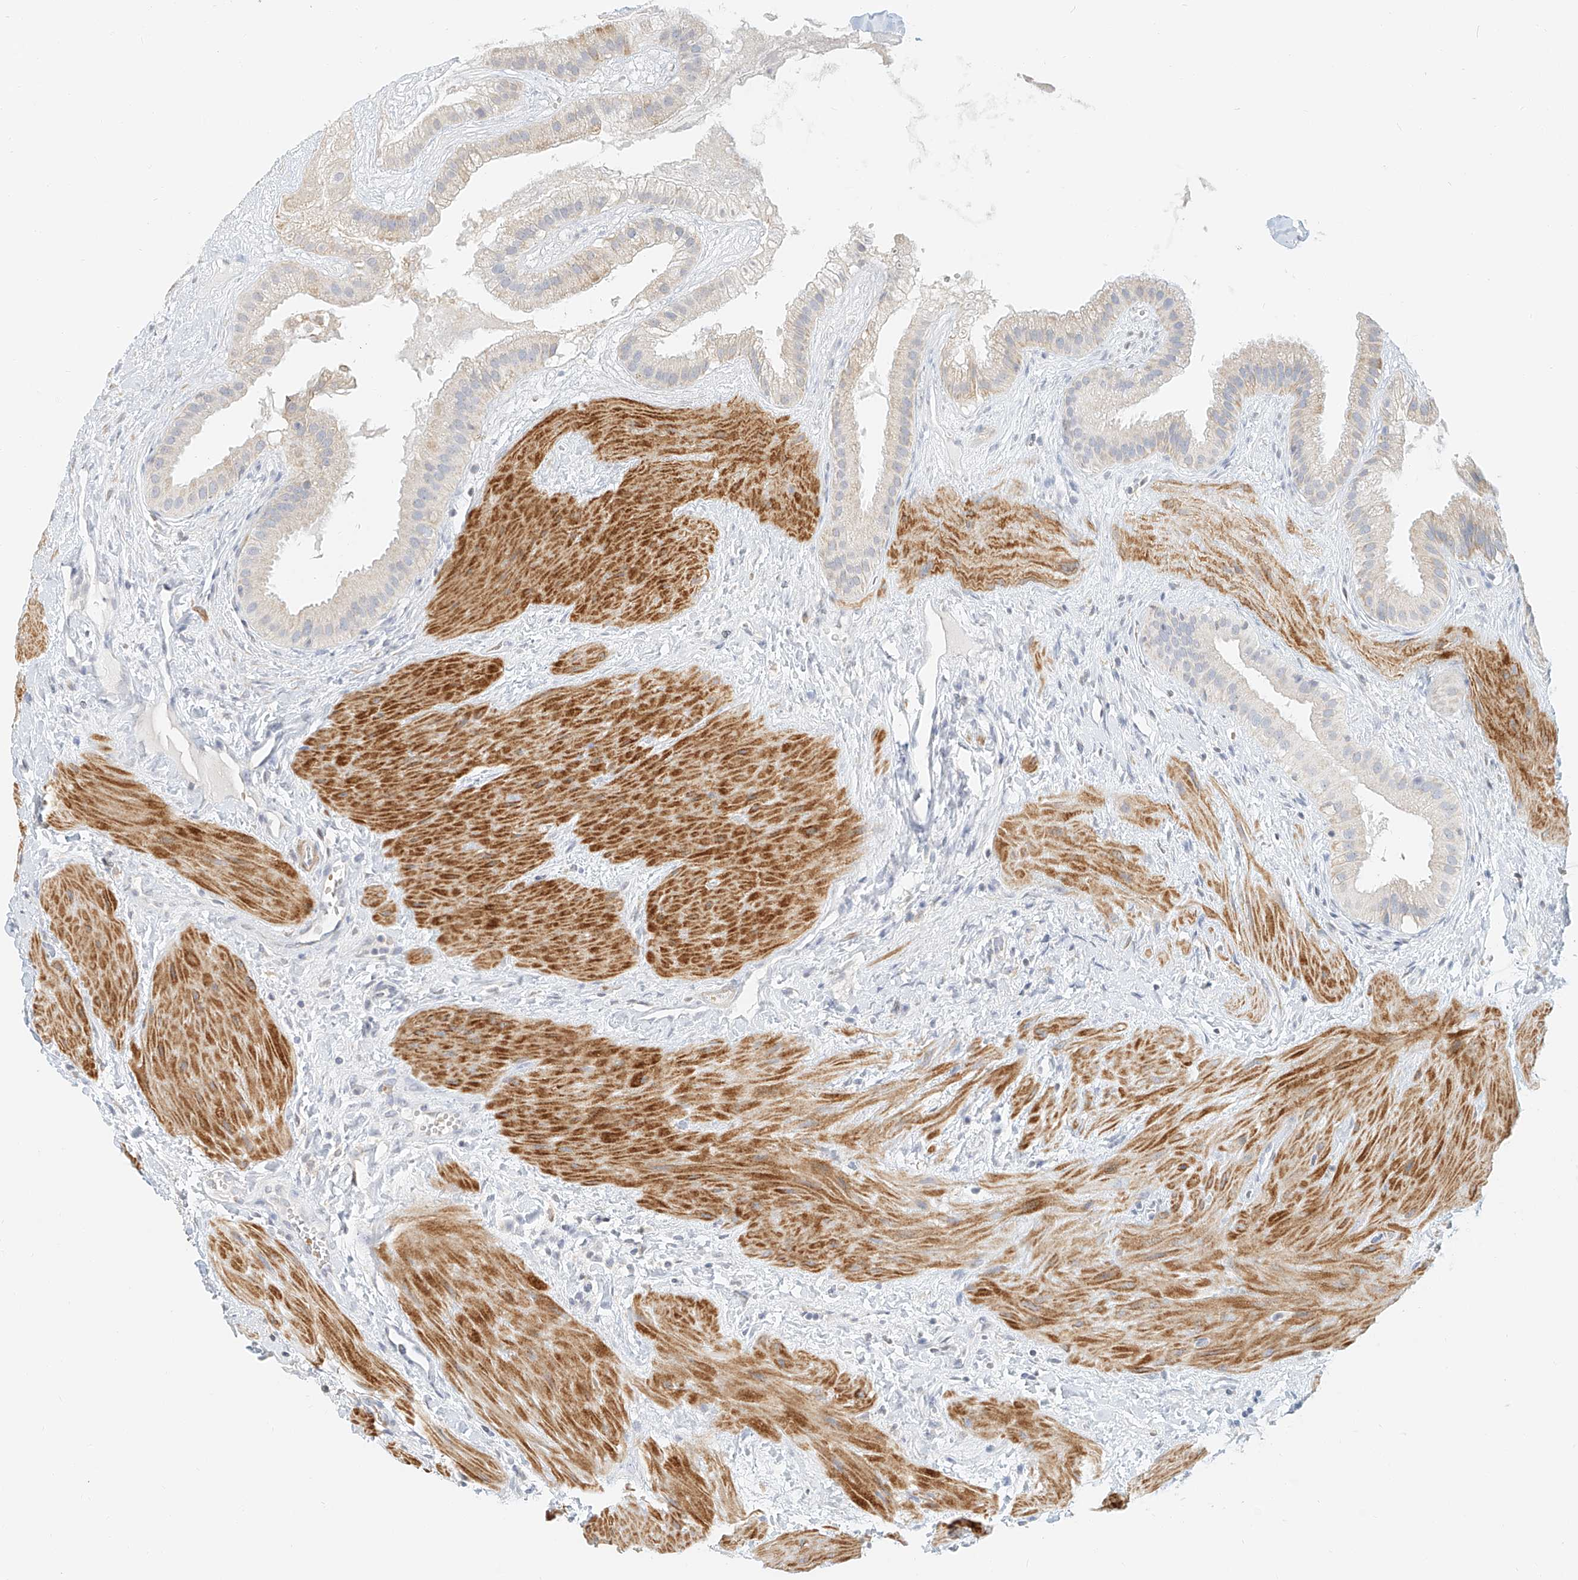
{"staining": {"intensity": "weak", "quantity": "25%-75%", "location": "cytoplasmic/membranous"}, "tissue": "gallbladder", "cell_type": "Glandular cells", "image_type": "normal", "snomed": [{"axis": "morphology", "description": "Normal tissue, NOS"}, {"axis": "topography", "description": "Gallbladder"}], "caption": "The histopathology image exhibits staining of unremarkable gallbladder, revealing weak cytoplasmic/membranous protein staining (brown color) within glandular cells. Immunohistochemistry stains the protein in brown and the nuclei are stained blue.", "gene": "CXorf58", "patient": {"sex": "male", "age": 55}}